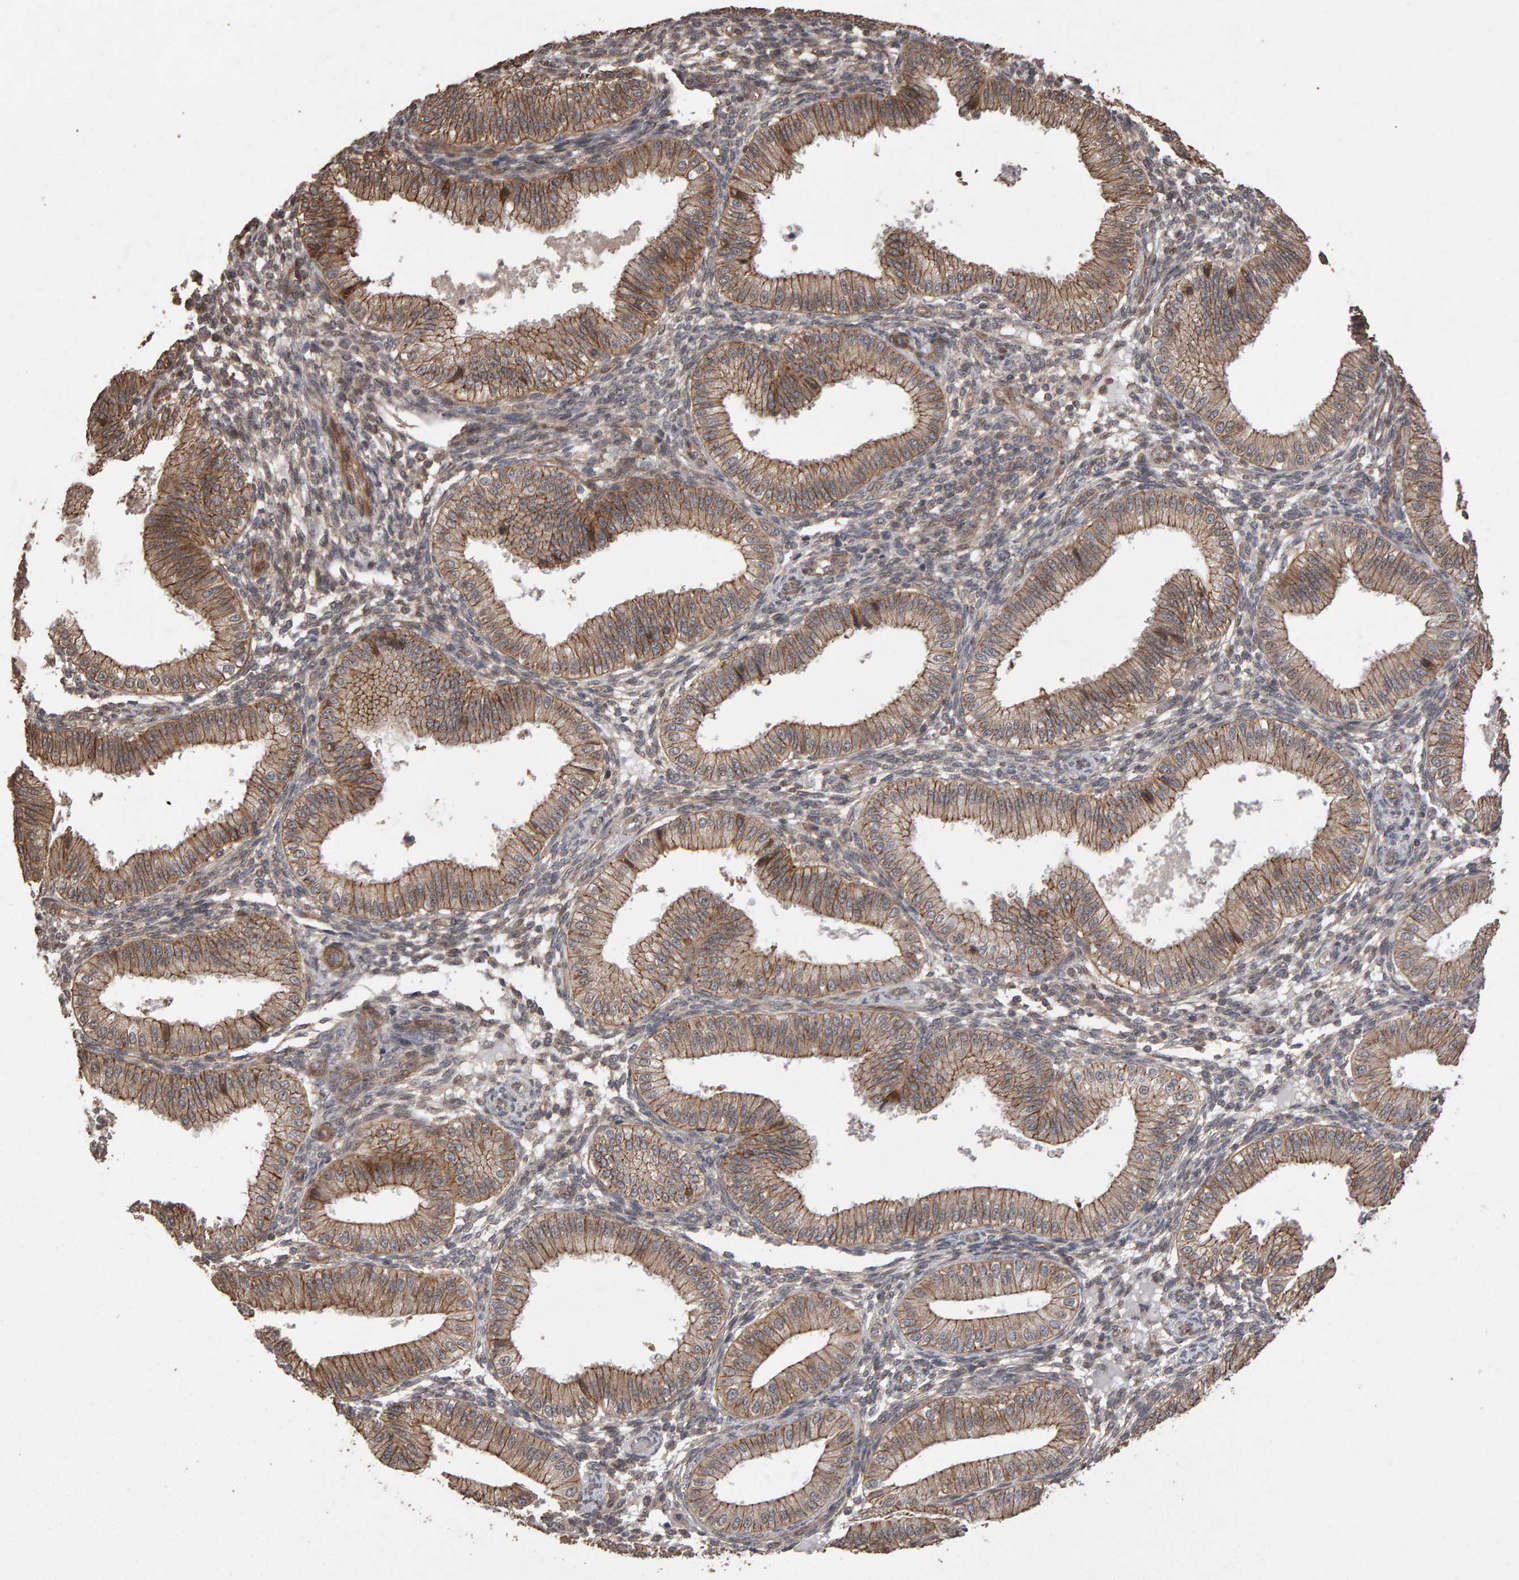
{"staining": {"intensity": "weak", "quantity": "25%-75%", "location": "cytoplasmic/membranous"}, "tissue": "endometrium", "cell_type": "Cells in endometrial stroma", "image_type": "normal", "snomed": [{"axis": "morphology", "description": "Normal tissue, NOS"}, {"axis": "topography", "description": "Endometrium"}], "caption": "Immunohistochemistry staining of benign endometrium, which demonstrates low levels of weak cytoplasmic/membranous expression in approximately 25%-75% of cells in endometrial stroma indicating weak cytoplasmic/membranous protein expression. The staining was performed using DAB (3,3'-diaminobenzidine) (brown) for protein detection and nuclei were counterstained in hematoxylin (blue).", "gene": "SCRIB", "patient": {"sex": "female", "age": 39}}